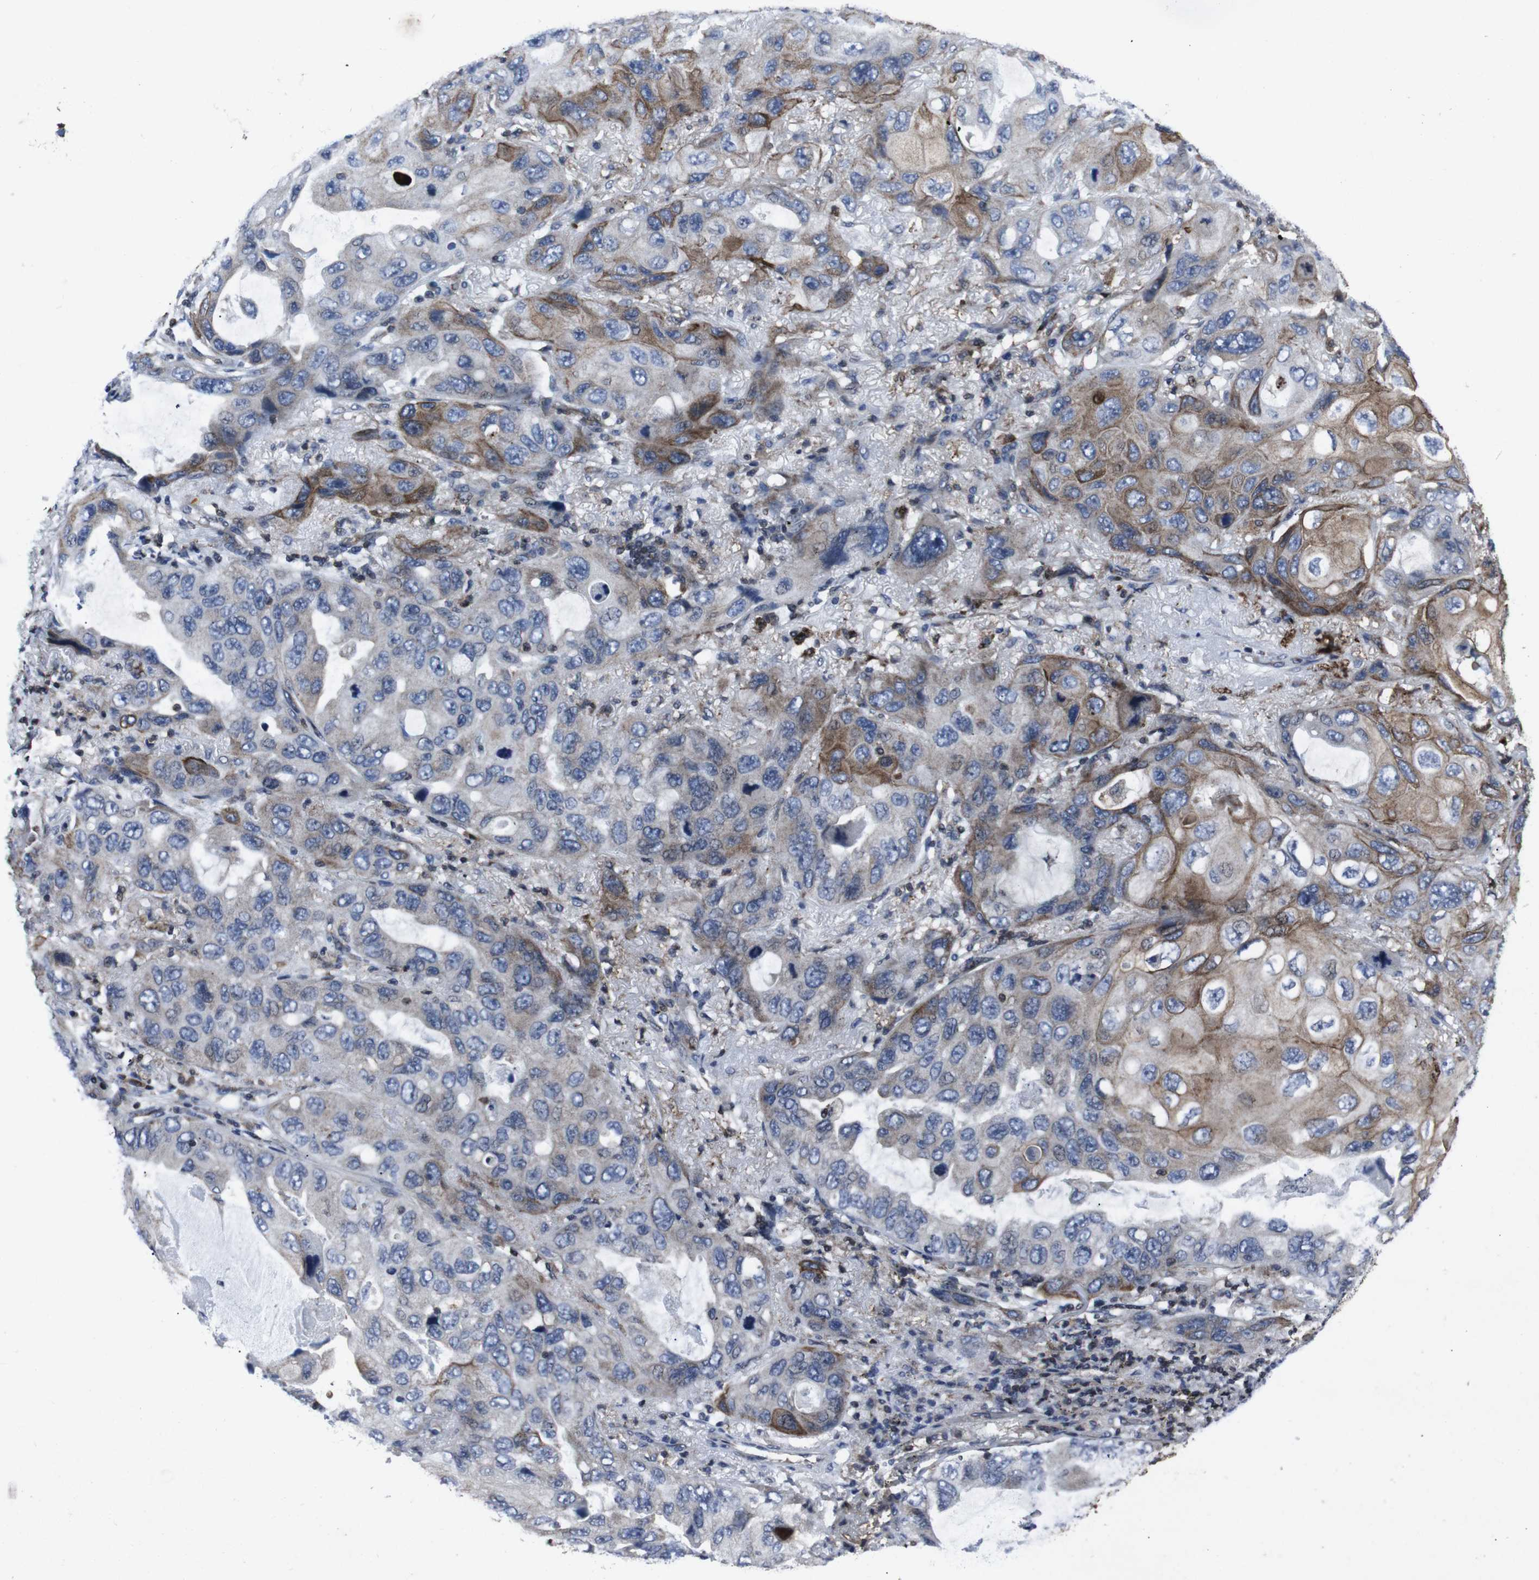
{"staining": {"intensity": "moderate", "quantity": "<25%", "location": "cytoplasmic/membranous"}, "tissue": "lung cancer", "cell_type": "Tumor cells", "image_type": "cancer", "snomed": [{"axis": "morphology", "description": "Squamous cell carcinoma, NOS"}, {"axis": "topography", "description": "Lung"}], "caption": "A brown stain highlights moderate cytoplasmic/membranous staining of a protein in lung squamous cell carcinoma tumor cells.", "gene": "STAT4", "patient": {"sex": "female", "age": 73}}